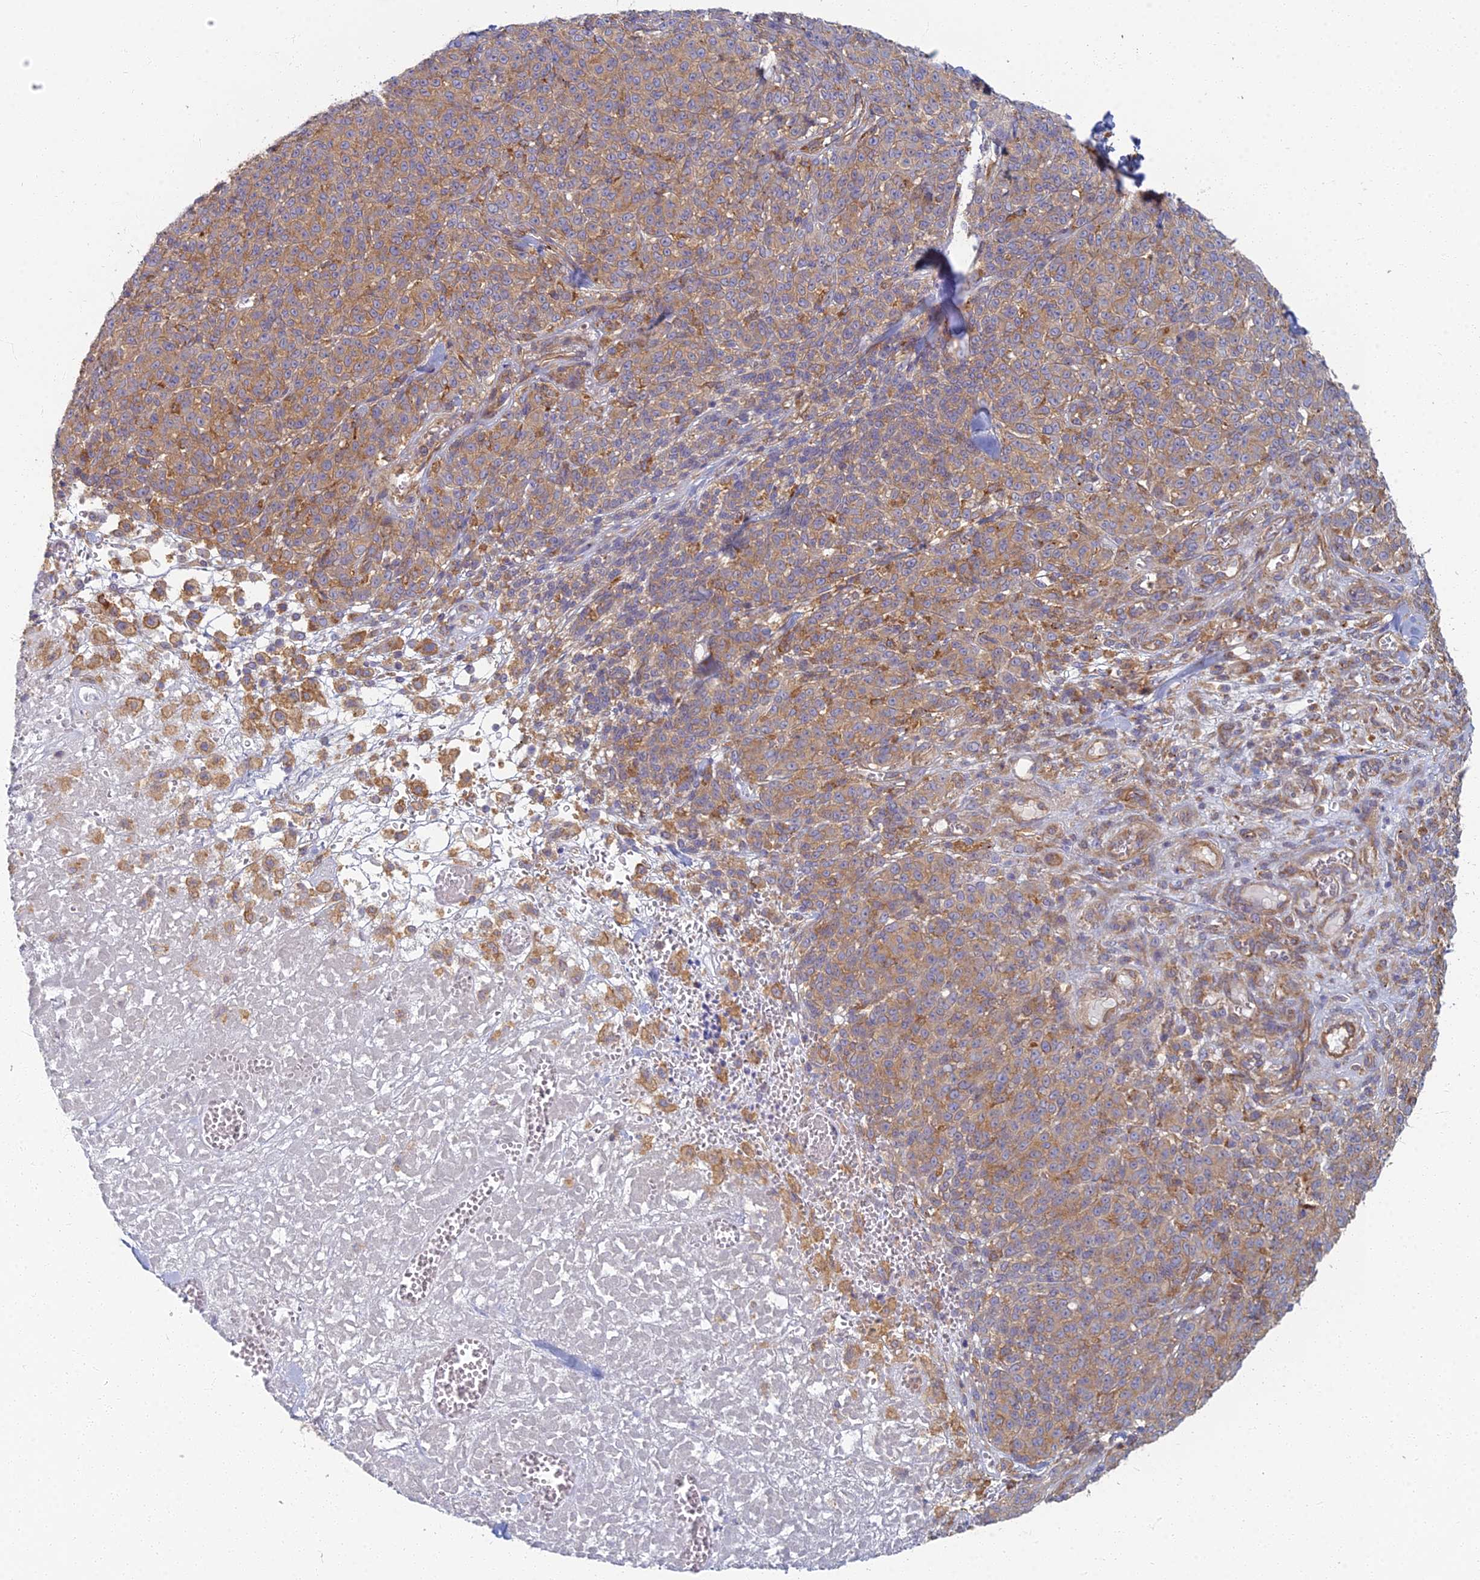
{"staining": {"intensity": "moderate", "quantity": ">75%", "location": "cytoplasmic/membranous"}, "tissue": "melanoma", "cell_type": "Tumor cells", "image_type": "cancer", "snomed": [{"axis": "morphology", "description": "Normal tissue, NOS"}, {"axis": "morphology", "description": "Malignant melanoma, NOS"}, {"axis": "topography", "description": "Skin"}], "caption": "The histopathology image demonstrates staining of malignant melanoma, revealing moderate cytoplasmic/membranous protein staining (brown color) within tumor cells.", "gene": "RBSN", "patient": {"sex": "female", "age": 34}}